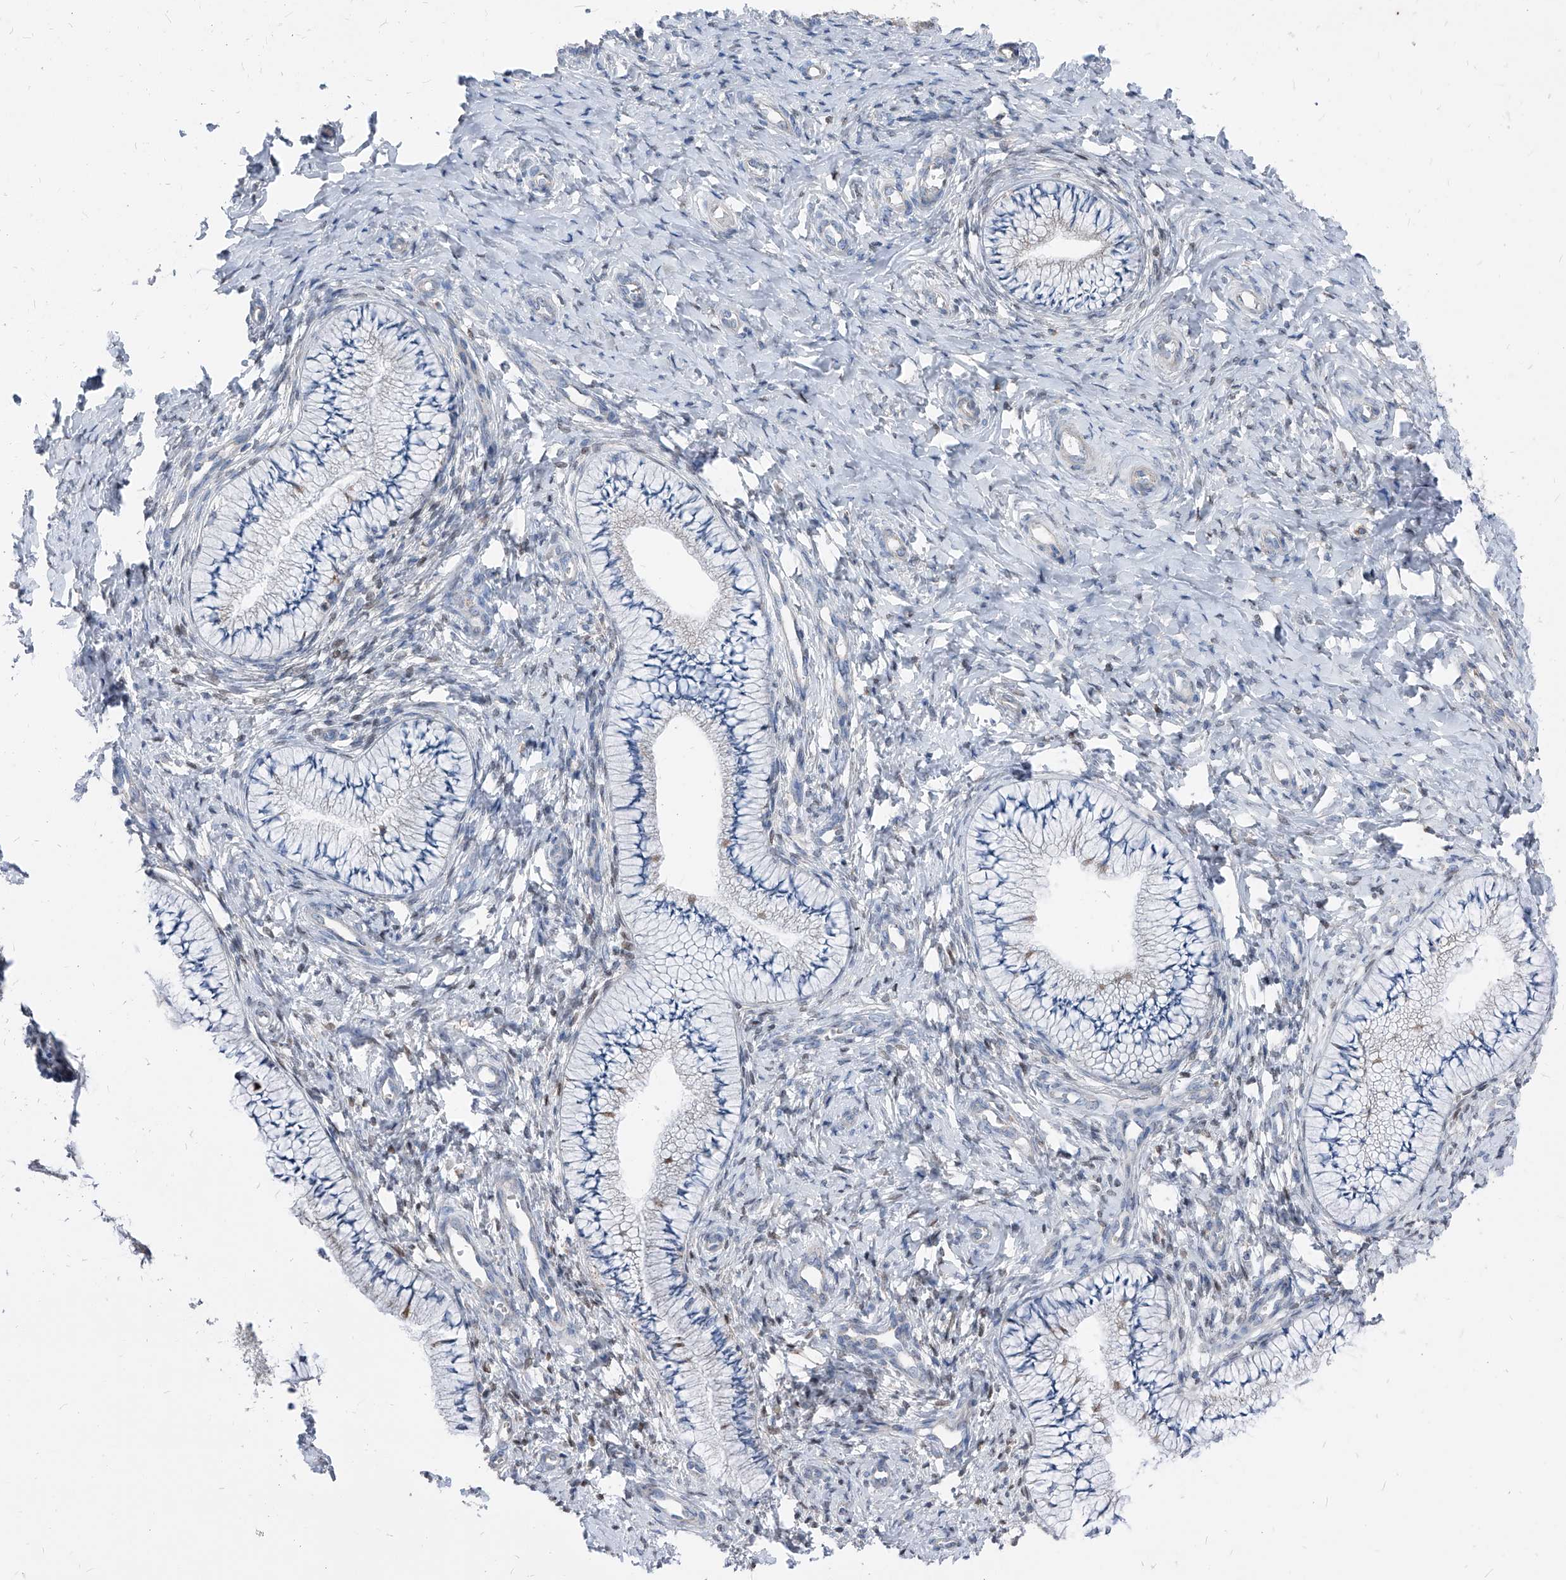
{"staining": {"intensity": "negative", "quantity": "none", "location": "none"}, "tissue": "cervix", "cell_type": "Glandular cells", "image_type": "normal", "snomed": [{"axis": "morphology", "description": "Normal tissue, NOS"}, {"axis": "topography", "description": "Cervix"}], "caption": "This is an immunohistochemistry (IHC) photomicrograph of benign cervix. There is no staining in glandular cells.", "gene": "AGPS", "patient": {"sex": "female", "age": 36}}